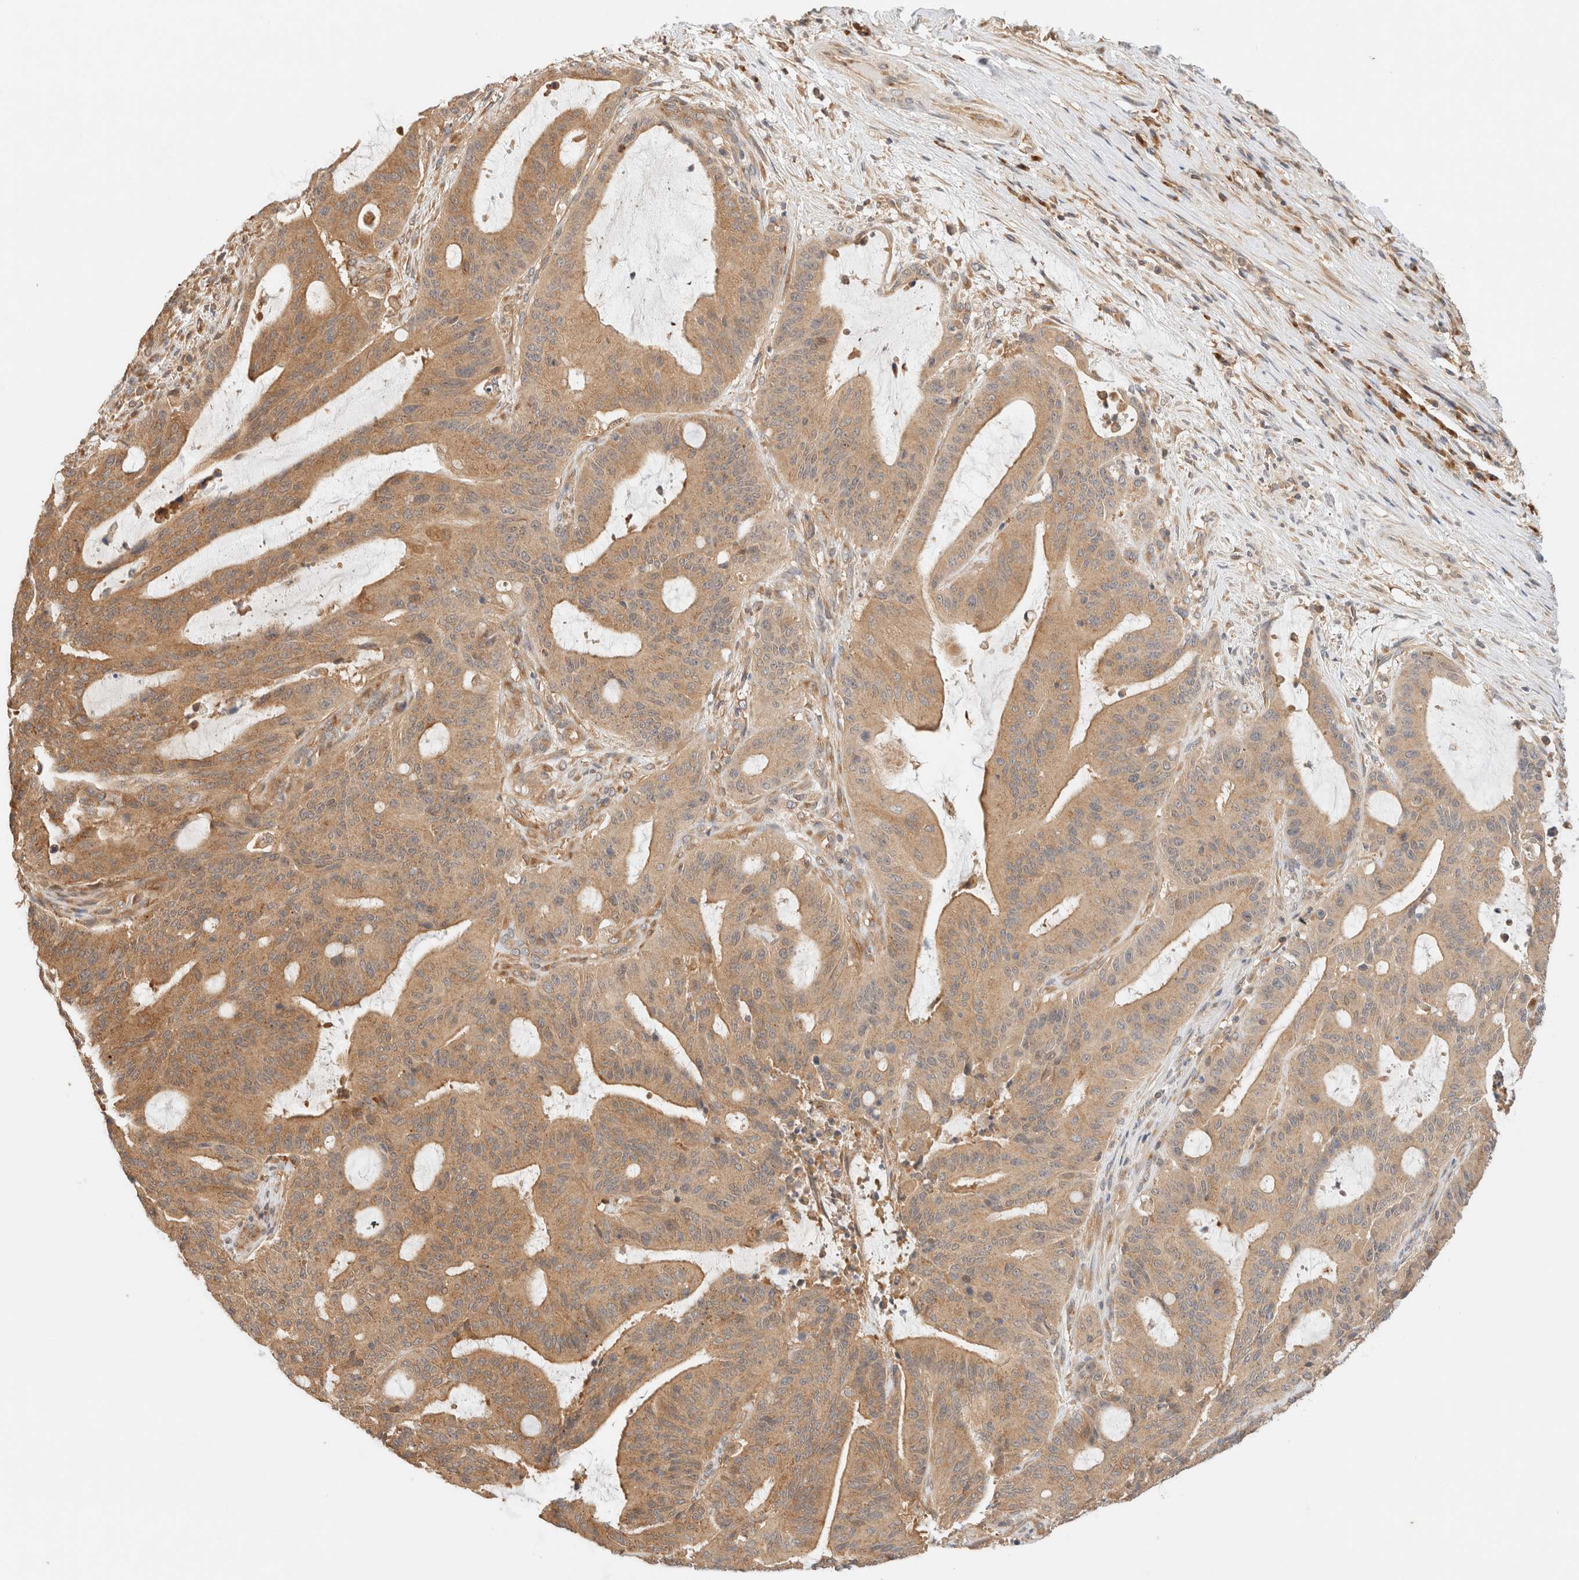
{"staining": {"intensity": "moderate", "quantity": ">75%", "location": "cytoplasmic/membranous"}, "tissue": "liver cancer", "cell_type": "Tumor cells", "image_type": "cancer", "snomed": [{"axis": "morphology", "description": "Normal tissue, NOS"}, {"axis": "morphology", "description": "Cholangiocarcinoma"}, {"axis": "topography", "description": "Liver"}, {"axis": "topography", "description": "Peripheral nerve tissue"}], "caption": "A photomicrograph showing moderate cytoplasmic/membranous staining in approximately >75% of tumor cells in liver cancer (cholangiocarcinoma), as visualized by brown immunohistochemical staining.", "gene": "RABEP1", "patient": {"sex": "female", "age": 73}}